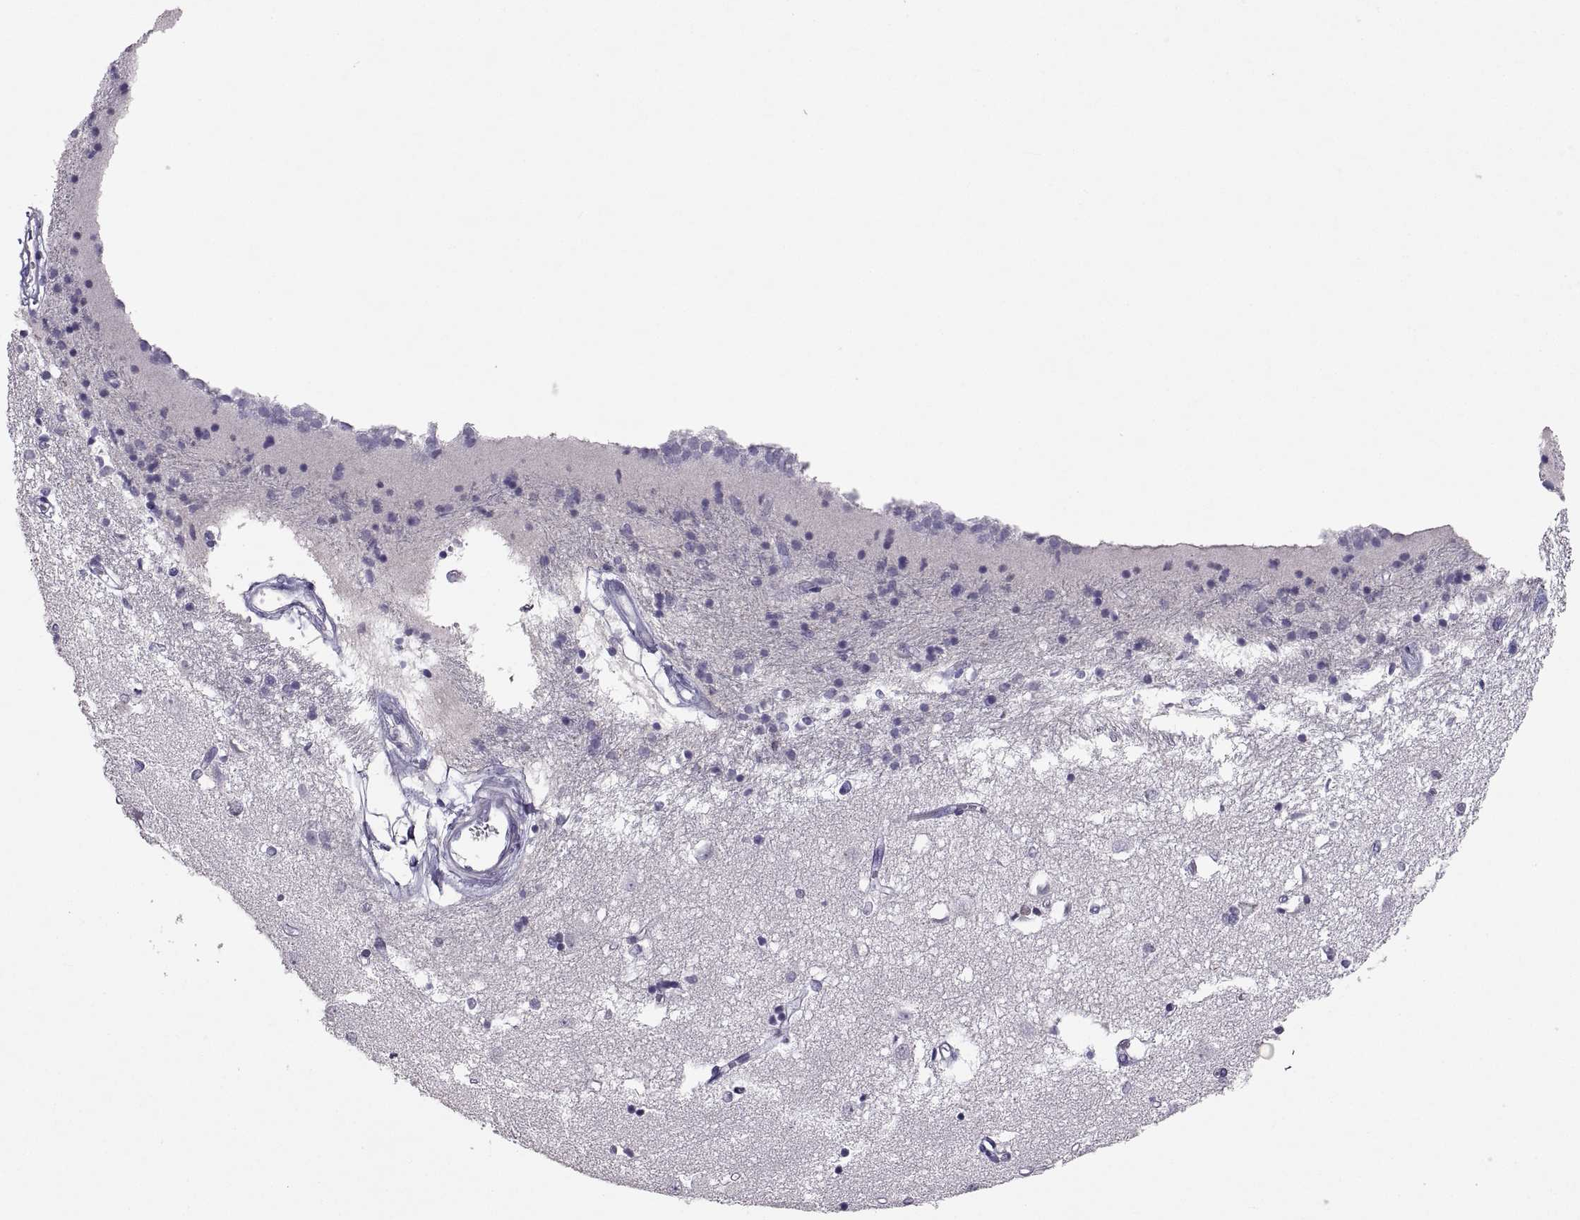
{"staining": {"intensity": "negative", "quantity": "none", "location": "none"}, "tissue": "caudate", "cell_type": "Glial cells", "image_type": "normal", "snomed": [{"axis": "morphology", "description": "Normal tissue, NOS"}, {"axis": "topography", "description": "Lateral ventricle wall"}], "caption": "Immunohistochemical staining of unremarkable caudate reveals no significant staining in glial cells.", "gene": "SOX21", "patient": {"sex": "male", "age": 54}}